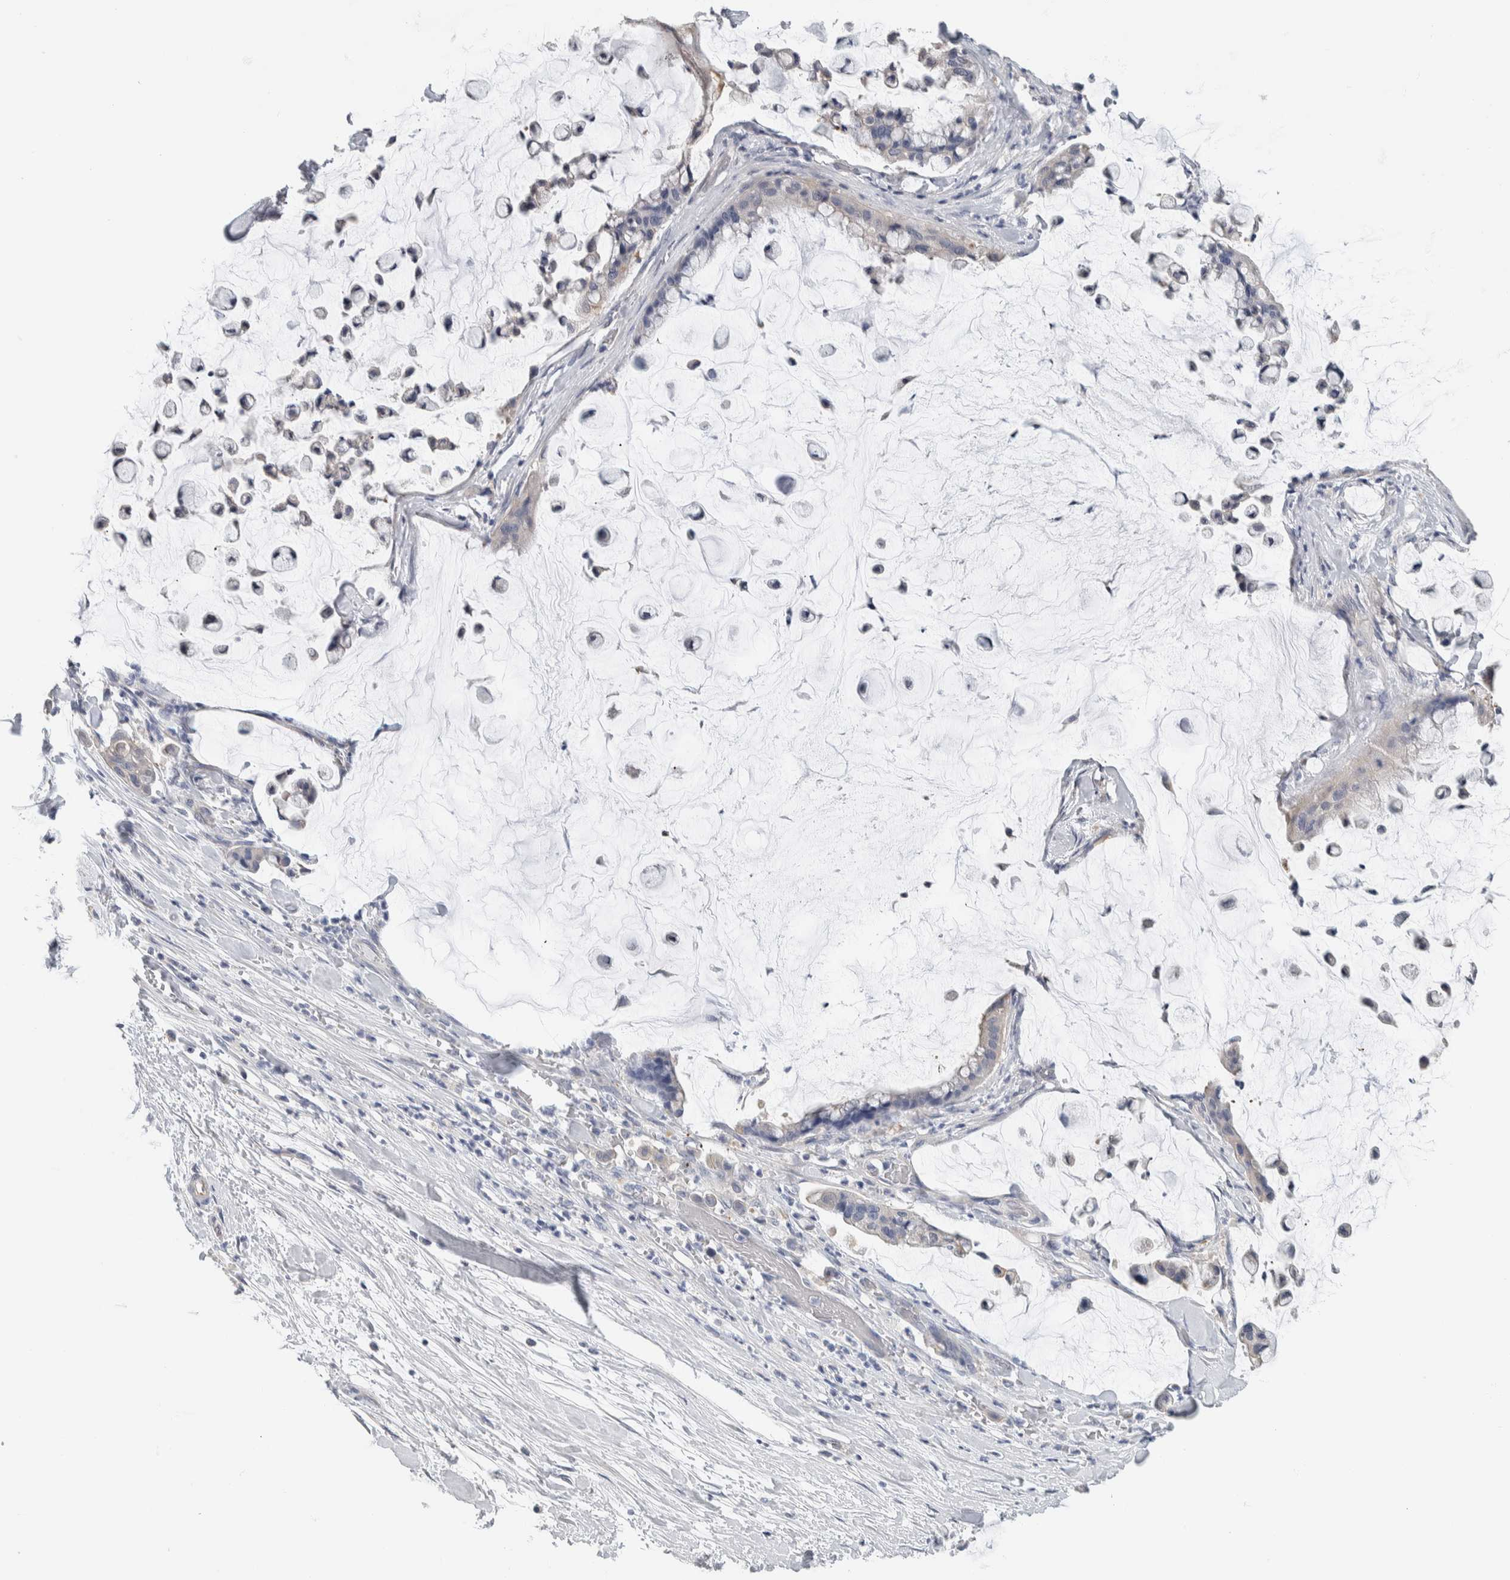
{"staining": {"intensity": "negative", "quantity": "none", "location": "none"}, "tissue": "pancreatic cancer", "cell_type": "Tumor cells", "image_type": "cancer", "snomed": [{"axis": "morphology", "description": "Adenocarcinoma, NOS"}, {"axis": "topography", "description": "Pancreas"}], "caption": "This is an immunohistochemistry photomicrograph of adenocarcinoma (pancreatic). There is no staining in tumor cells.", "gene": "NEFM", "patient": {"sex": "male", "age": 41}}